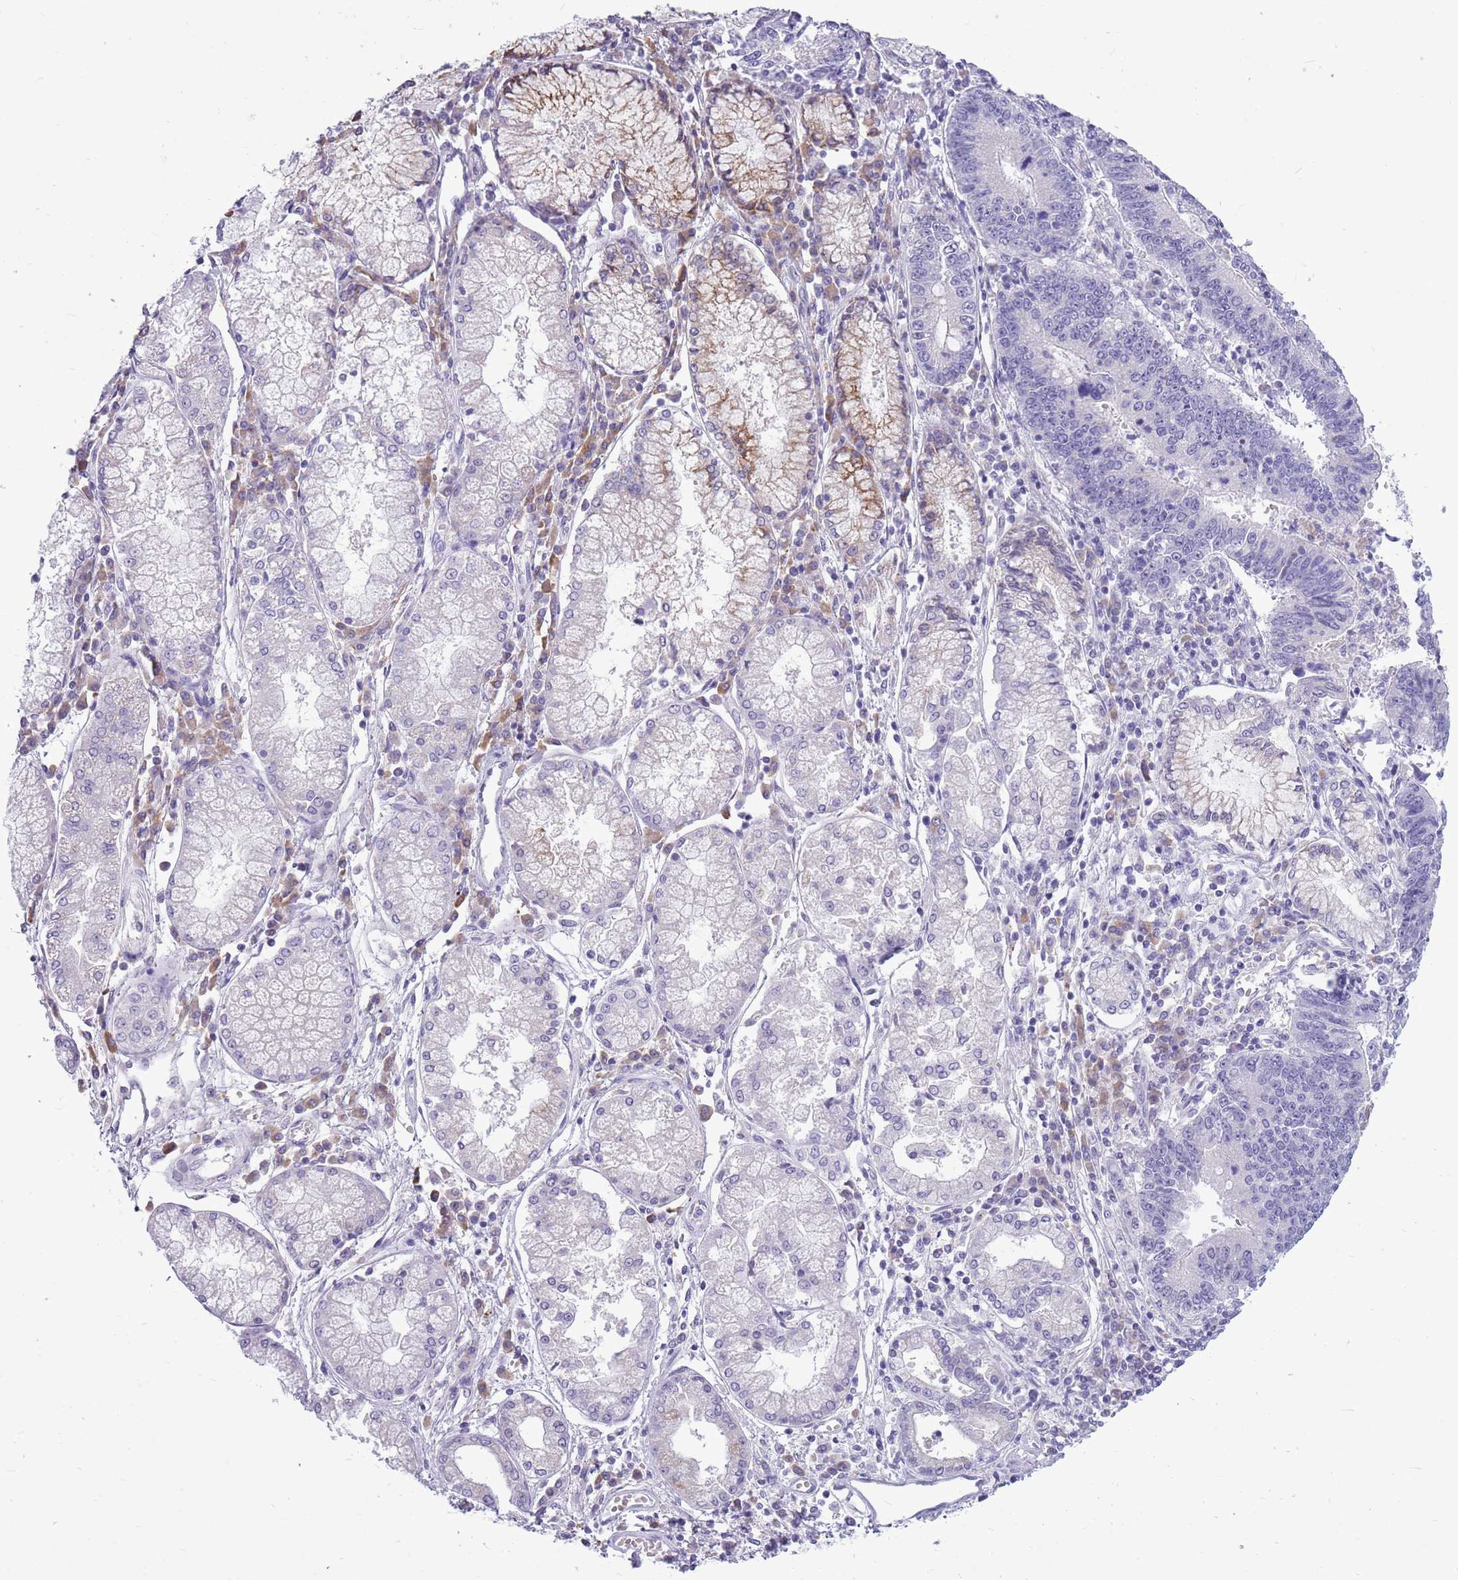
{"staining": {"intensity": "negative", "quantity": "none", "location": "none"}, "tissue": "stomach cancer", "cell_type": "Tumor cells", "image_type": "cancer", "snomed": [{"axis": "morphology", "description": "Adenocarcinoma, NOS"}, {"axis": "topography", "description": "Stomach"}], "caption": "Immunohistochemistry (IHC) photomicrograph of neoplastic tissue: human stomach cancer (adenocarcinoma) stained with DAB exhibits no significant protein expression in tumor cells. The staining is performed using DAB (3,3'-diaminobenzidine) brown chromogen with nuclei counter-stained in using hematoxylin.", "gene": "ZNF425", "patient": {"sex": "male", "age": 59}}